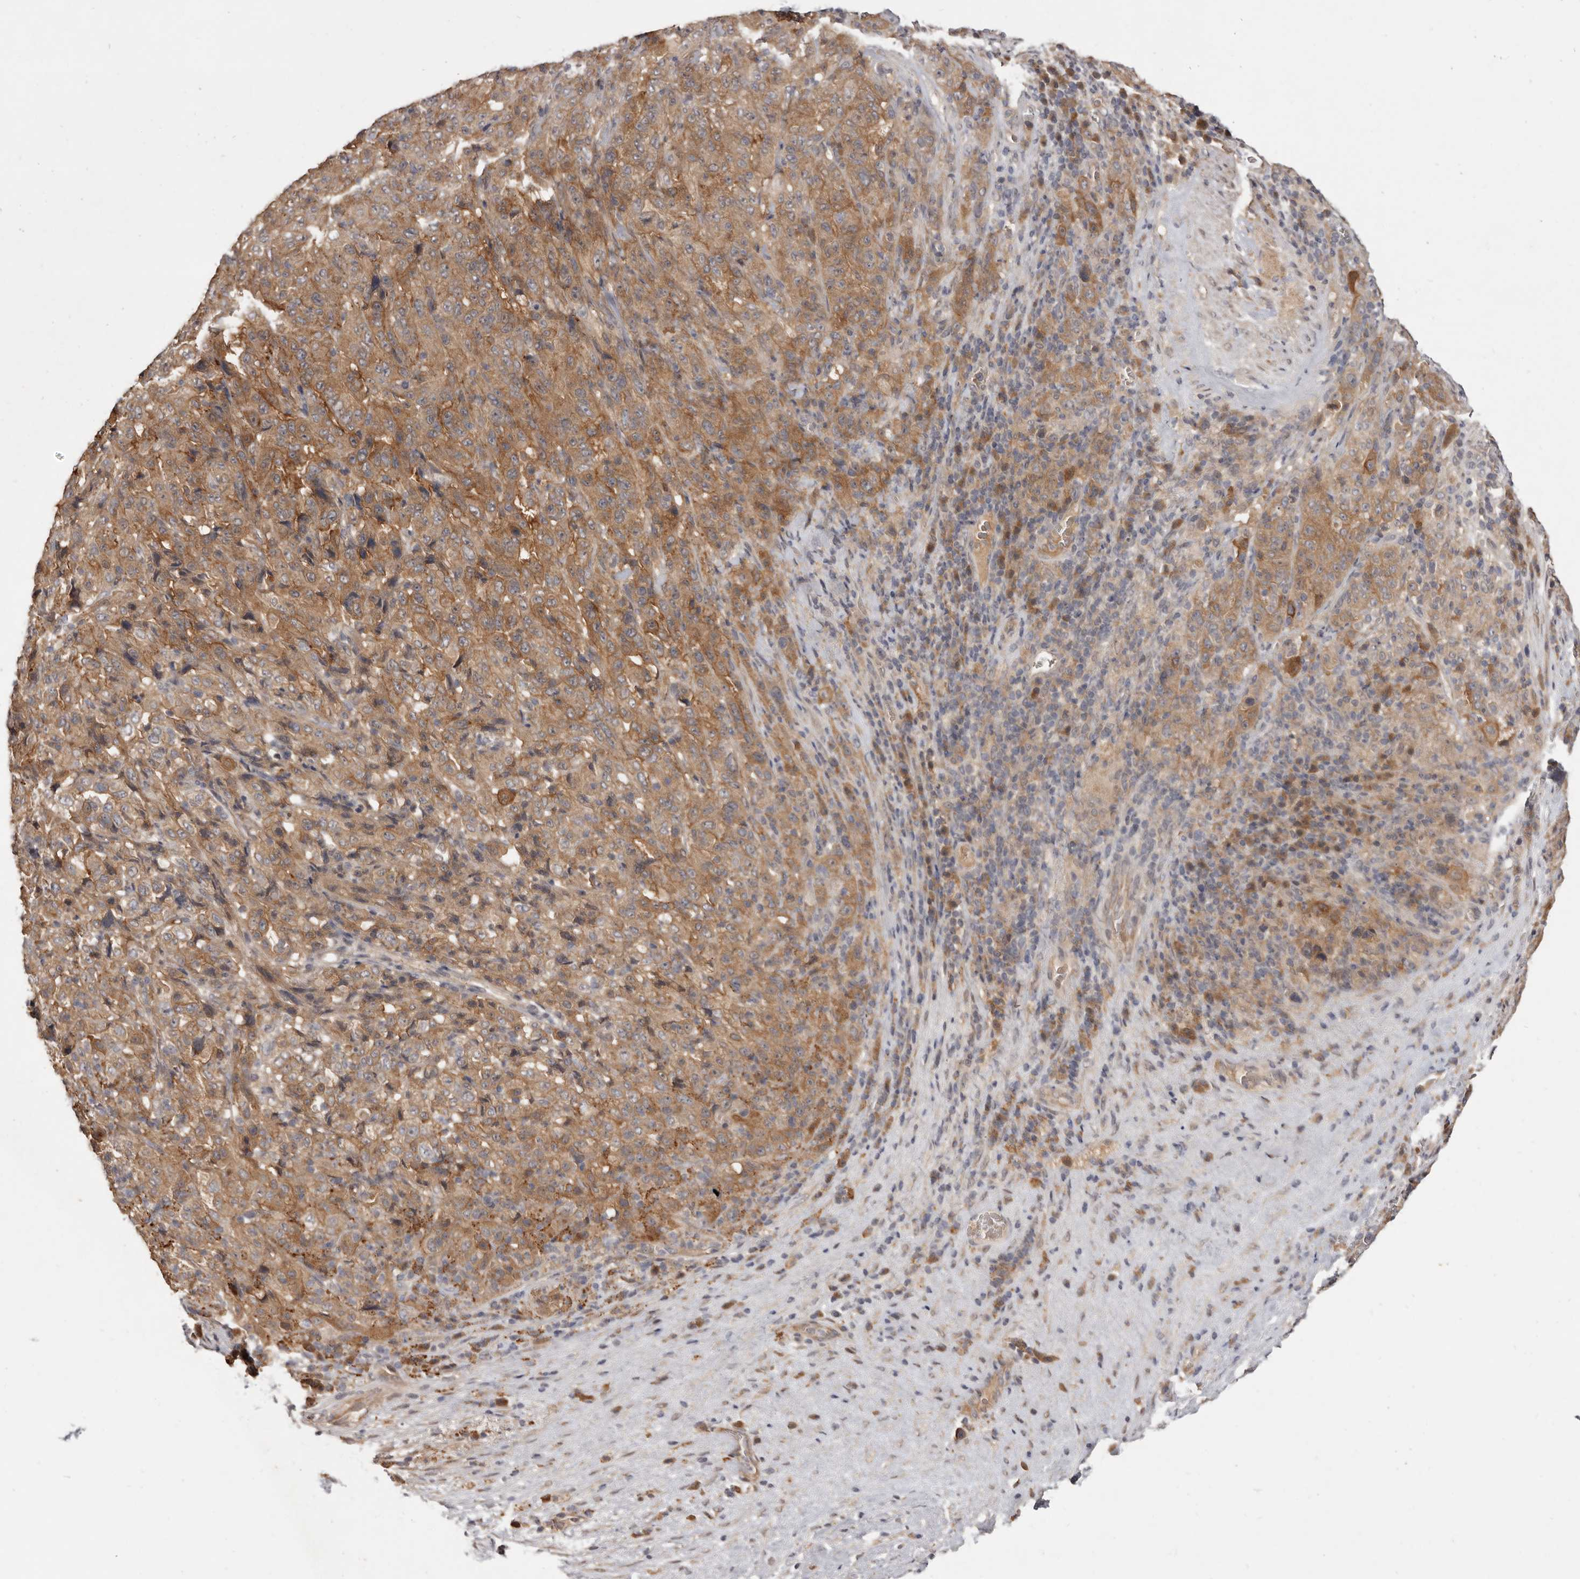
{"staining": {"intensity": "moderate", "quantity": ">75%", "location": "cytoplasmic/membranous"}, "tissue": "pancreatic cancer", "cell_type": "Tumor cells", "image_type": "cancer", "snomed": [{"axis": "morphology", "description": "Adenocarcinoma, NOS"}, {"axis": "topography", "description": "Pancreas"}], "caption": "The image displays immunohistochemical staining of adenocarcinoma (pancreatic). There is moderate cytoplasmic/membranous positivity is present in approximately >75% of tumor cells. (brown staining indicates protein expression, while blue staining denotes nuclei).", "gene": "INAVA", "patient": {"sex": "male", "age": 63}}